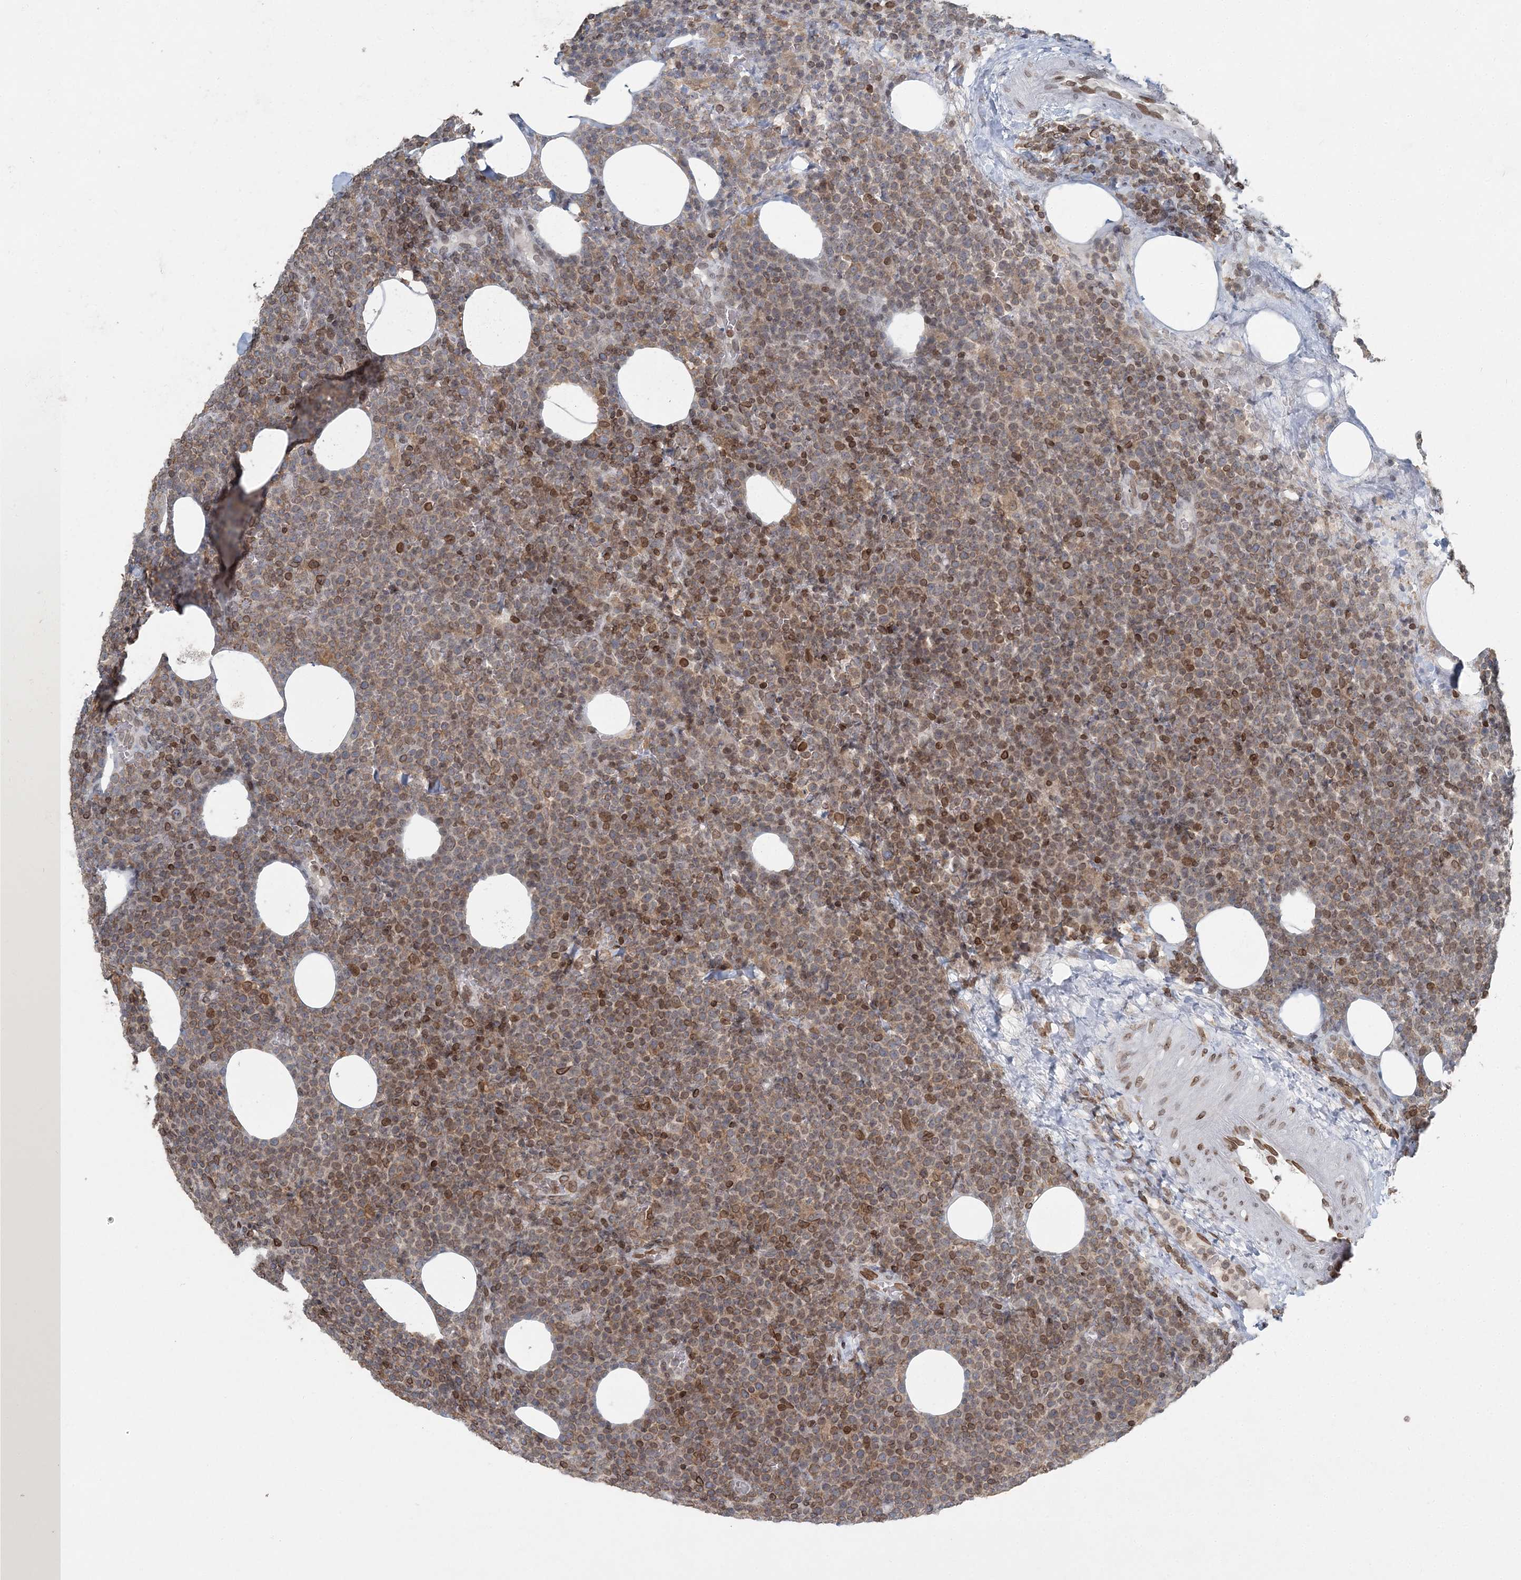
{"staining": {"intensity": "moderate", "quantity": "25%-75%", "location": "cytoplasmic/membranous,nuclear"}, "tissue": "lymphoma", "cell_type": "Tumor cells", "image_type": "cancer", "snomed": [{"axis": "morphology", "description": "Malignant lymphoma, non-Hodgkin's type, High grade"}, {"axis": "topography", "description": "Lymph node"}], "caption": "A high-resolution image shows immunohistochemistry staining of lymphoma, which demonstrates moderate cytoplasmic/membranous and nuclear staining in approximately 25%-75% of tumor cells.", "gene": "GJD4", "patient": {"sex": "male", "age": 61}}